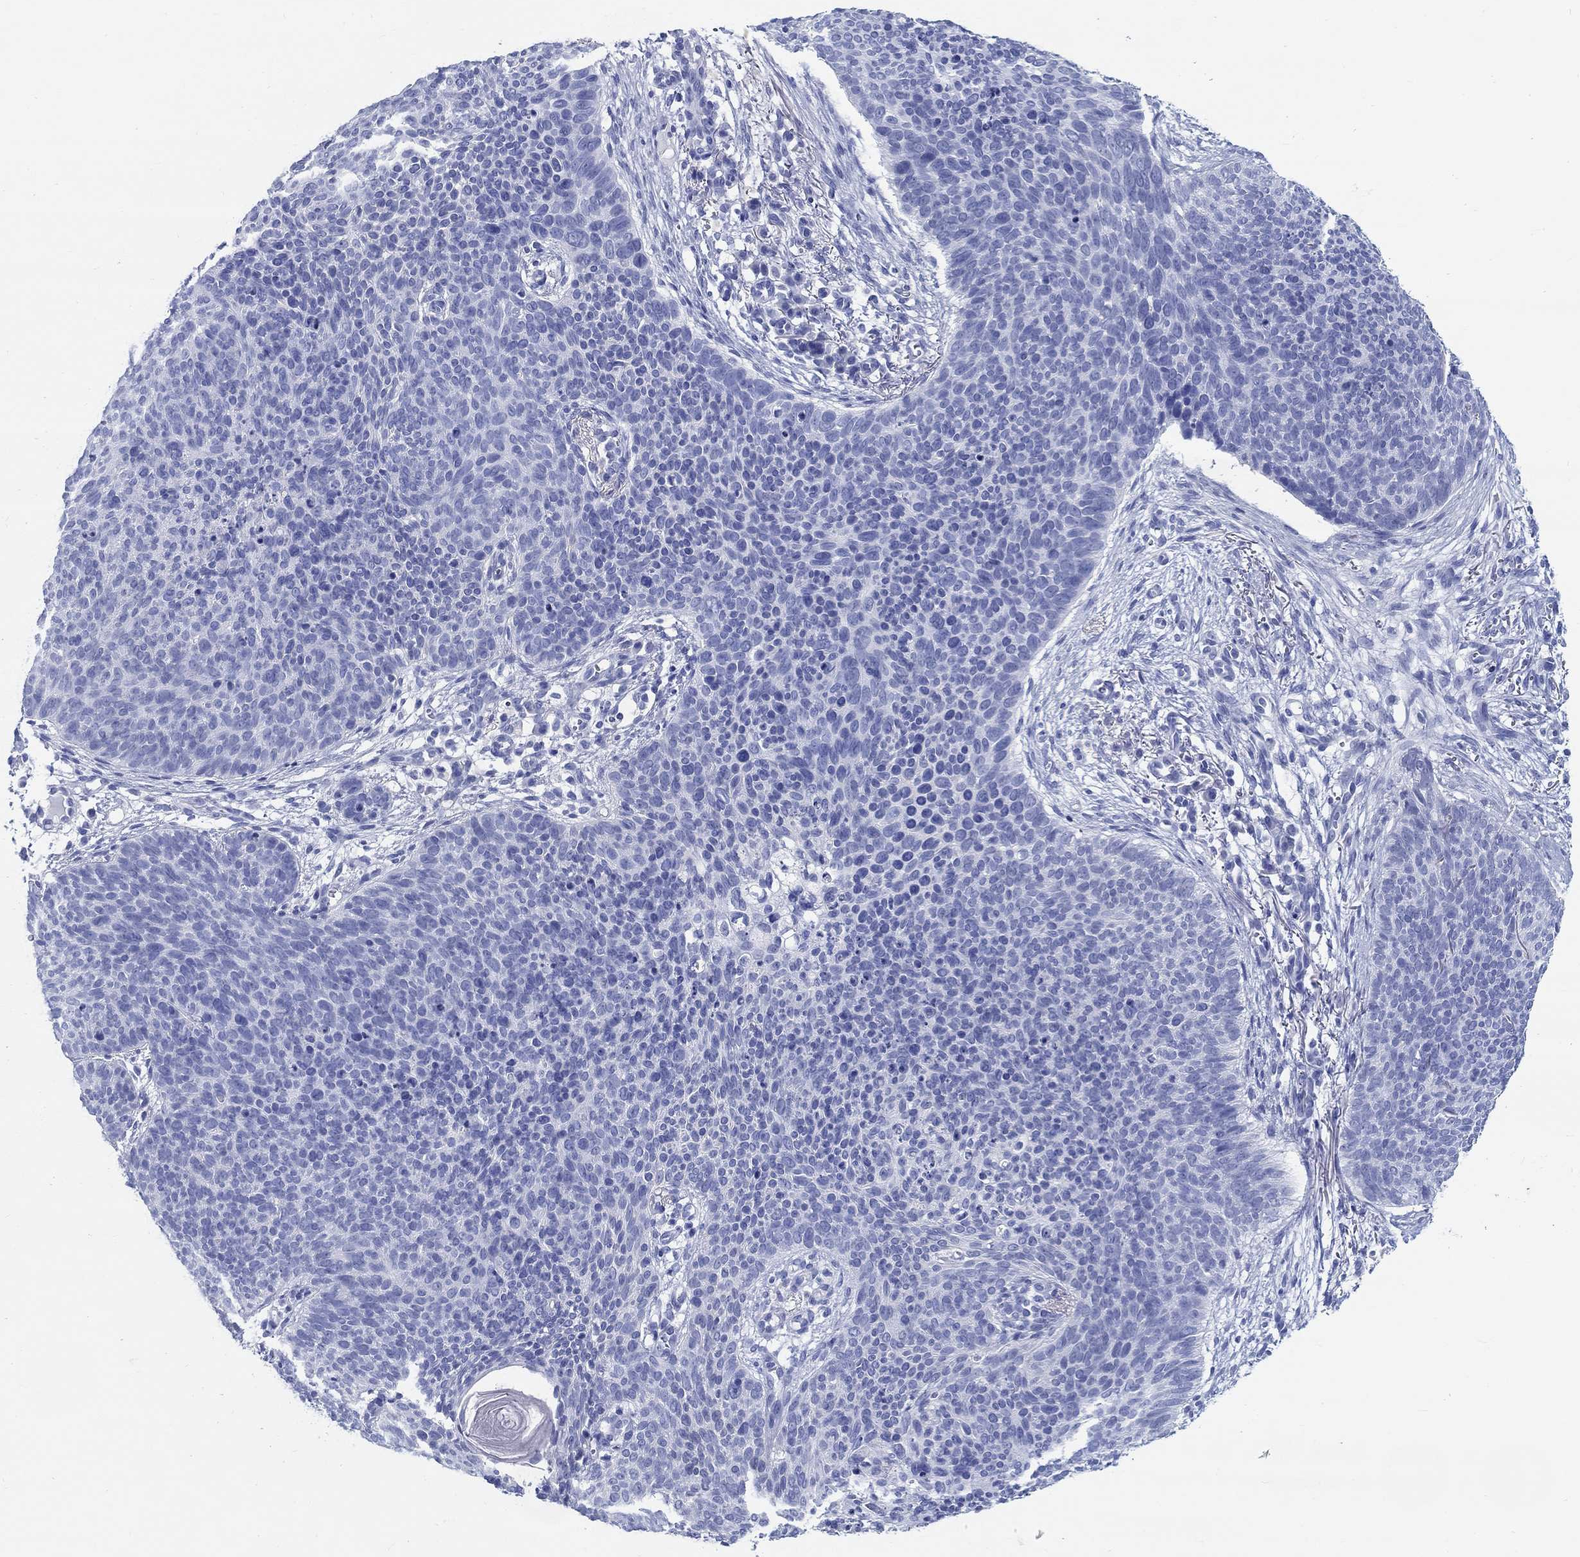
{"staining": {"intensity": "negative", "quantity": "none", "location": "none"}, "tissue": "skin cancer", "cell_type": "Tumor cells", "image_type": "cancer", "snomed": [{"axis": "morphology", "description": "Basal cell carcinoma"}, {"axis": "topography", "description": "Skin"}], "caption": "Basal cell carcinoma (skin) was stained to show a protein in brown. There is no significant expression in tumor cells. Nuclei are stained in blue.", "gene": "FBXO2", "patient": {"sex": "male", "age": 64}}